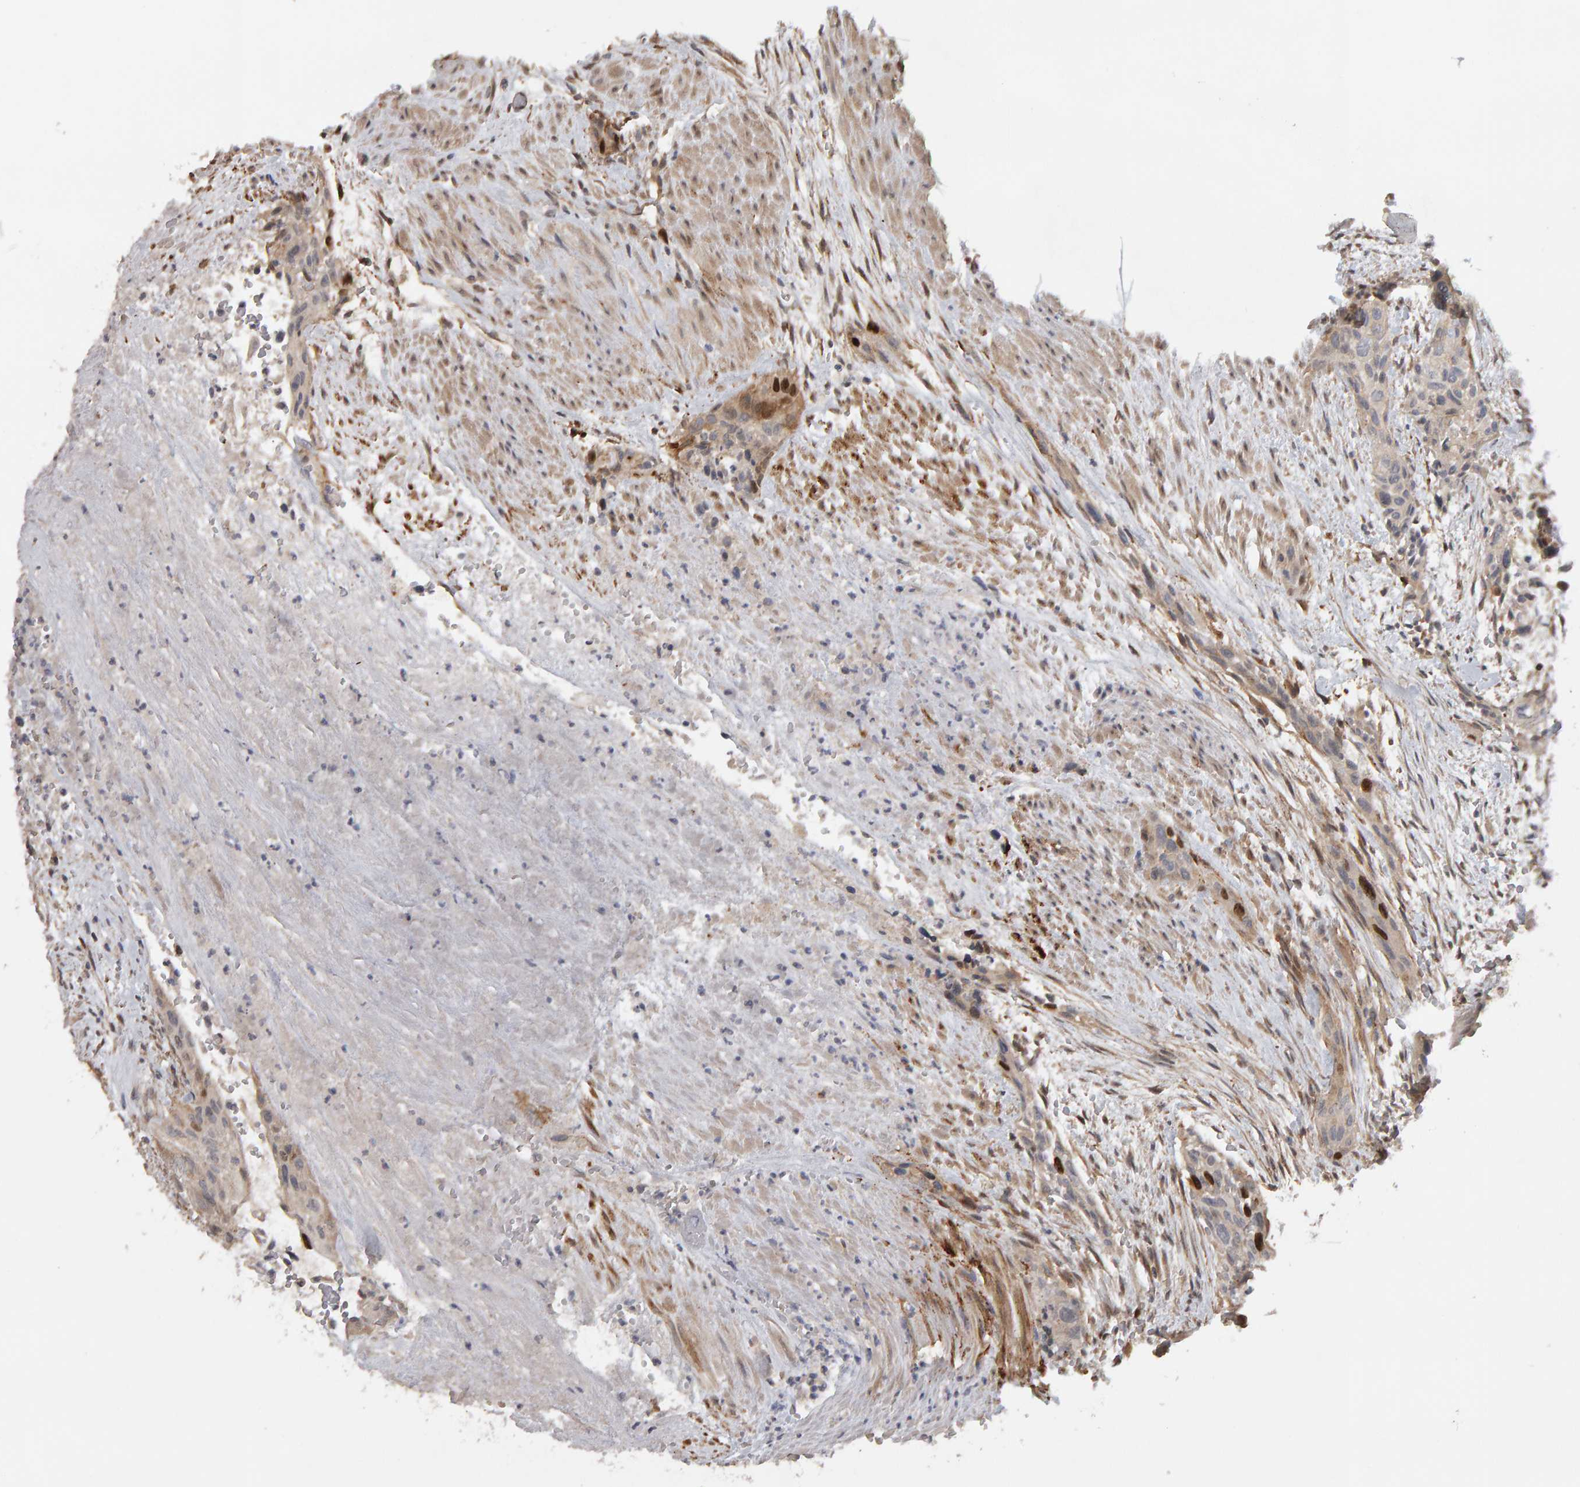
{"staining": {"intensity": "strong", "quantity": "<25%", "location": "nuclear"}, "tissue": "urothelial cancer", "cell_type": "Tumor cells", "image_type": "cancer", "snomed": [{"axis": "morphology", "description": "Urothelial carcinoma, High grade"}, {"axis": "topography", "description": "Urinary bladder"}], "caption": "Brown immunohistochemical staining in human urothelial cancer reveals strong nuclear expression in about <25% of tumor cells.", "gene": "CDCA5", "patient": {"sex": "male", "age": 35}}